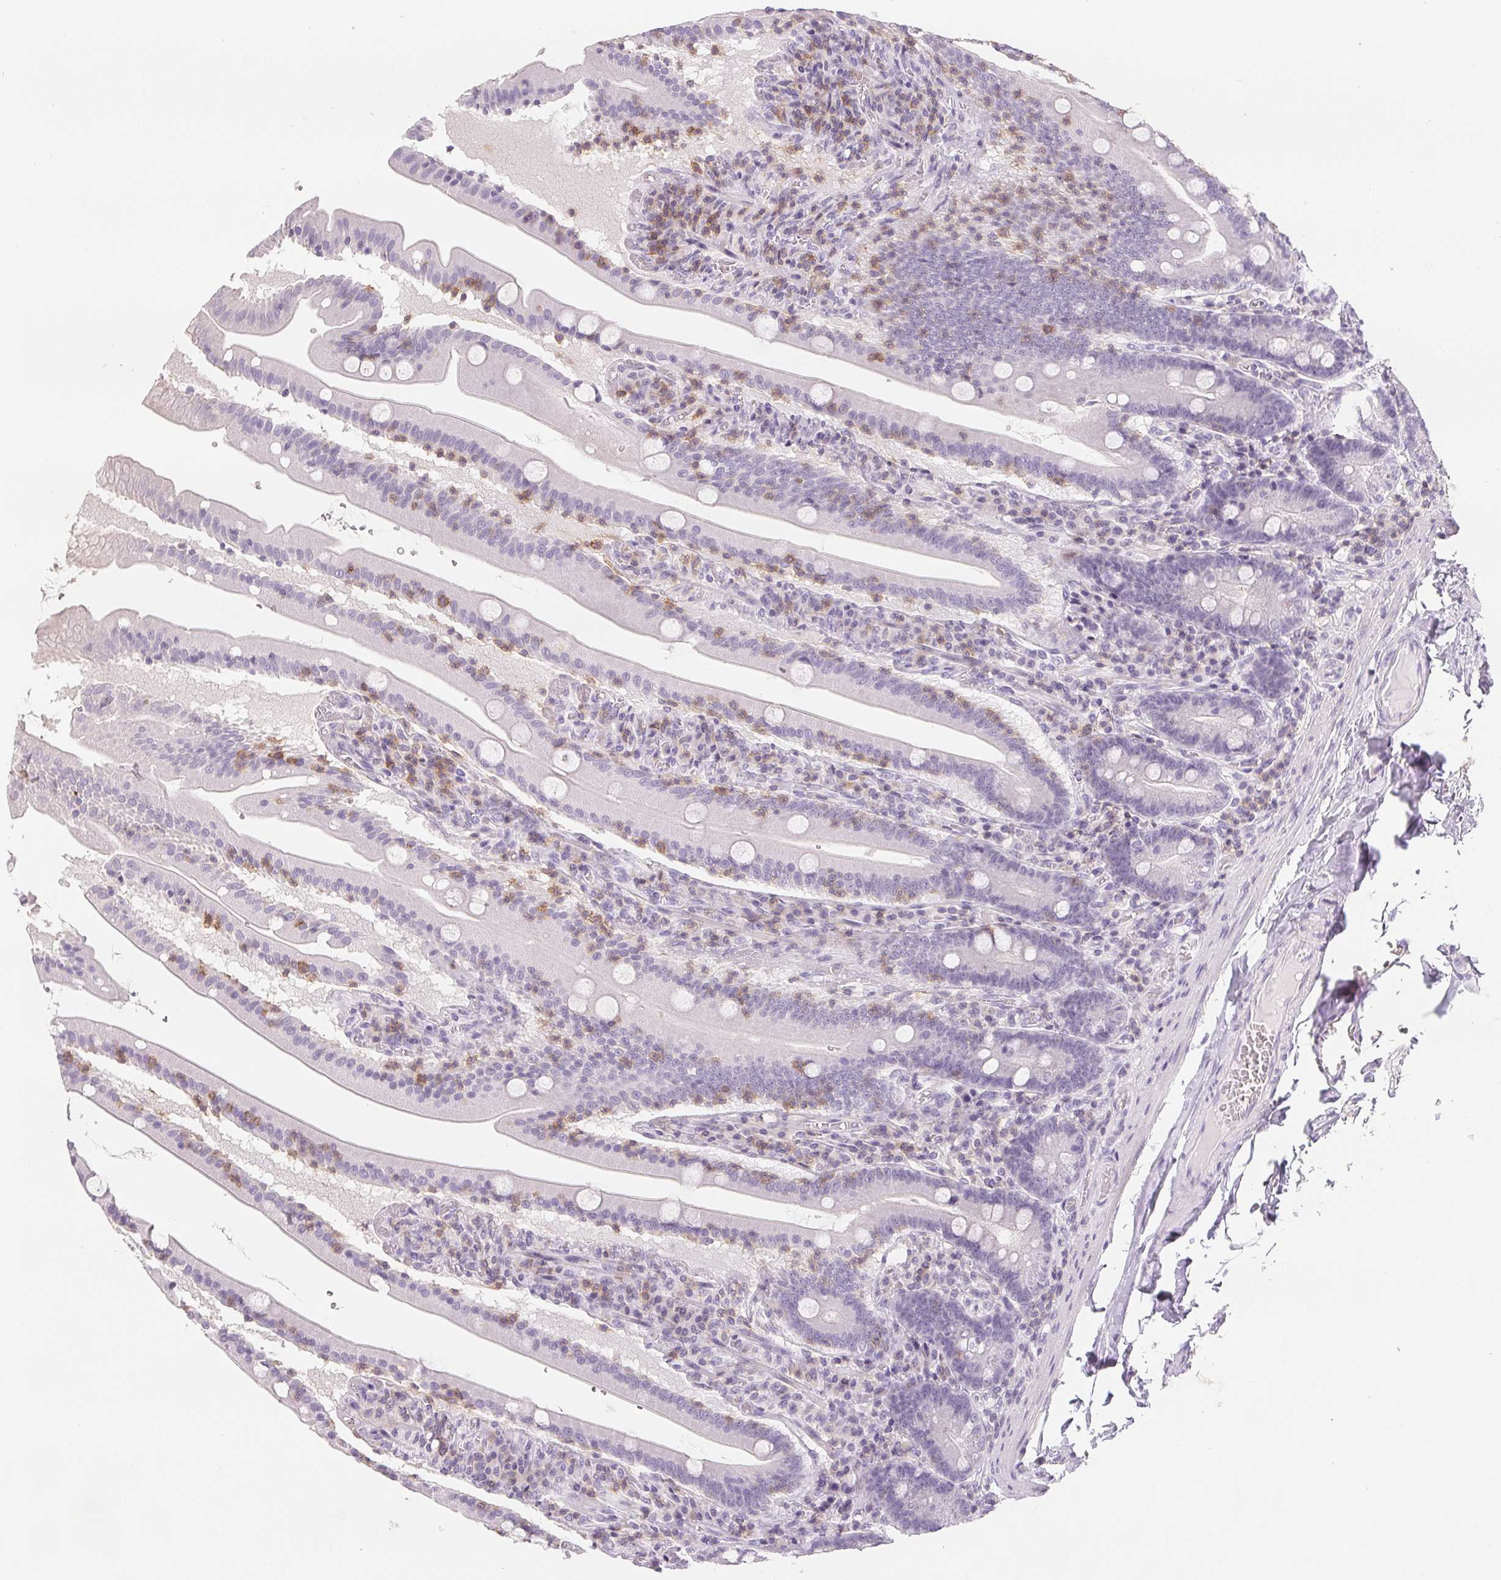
{"staining": {"intensity": "negative", "quantity": "none", "location": "none"}, "tissue": "small intestine", "cell_type": "Glandular cells", "image_type": "normal", "snomed": [{"axis": "morphology", "description": "Normal tissue, NOS"}, {"axis": "topography", "description": "Small intestine"}], "caption": "This is a photomicrograph of immunohistochemistry staining of unremarkable small intestine, which shows no staining in glandular cells. (Brightfield microscopy of DAB (3,3'-diaminobenzidine) immunohistochemistry at high magnification).", "gene": "CD69", "patient": {"sex": "male", "age": 37}}